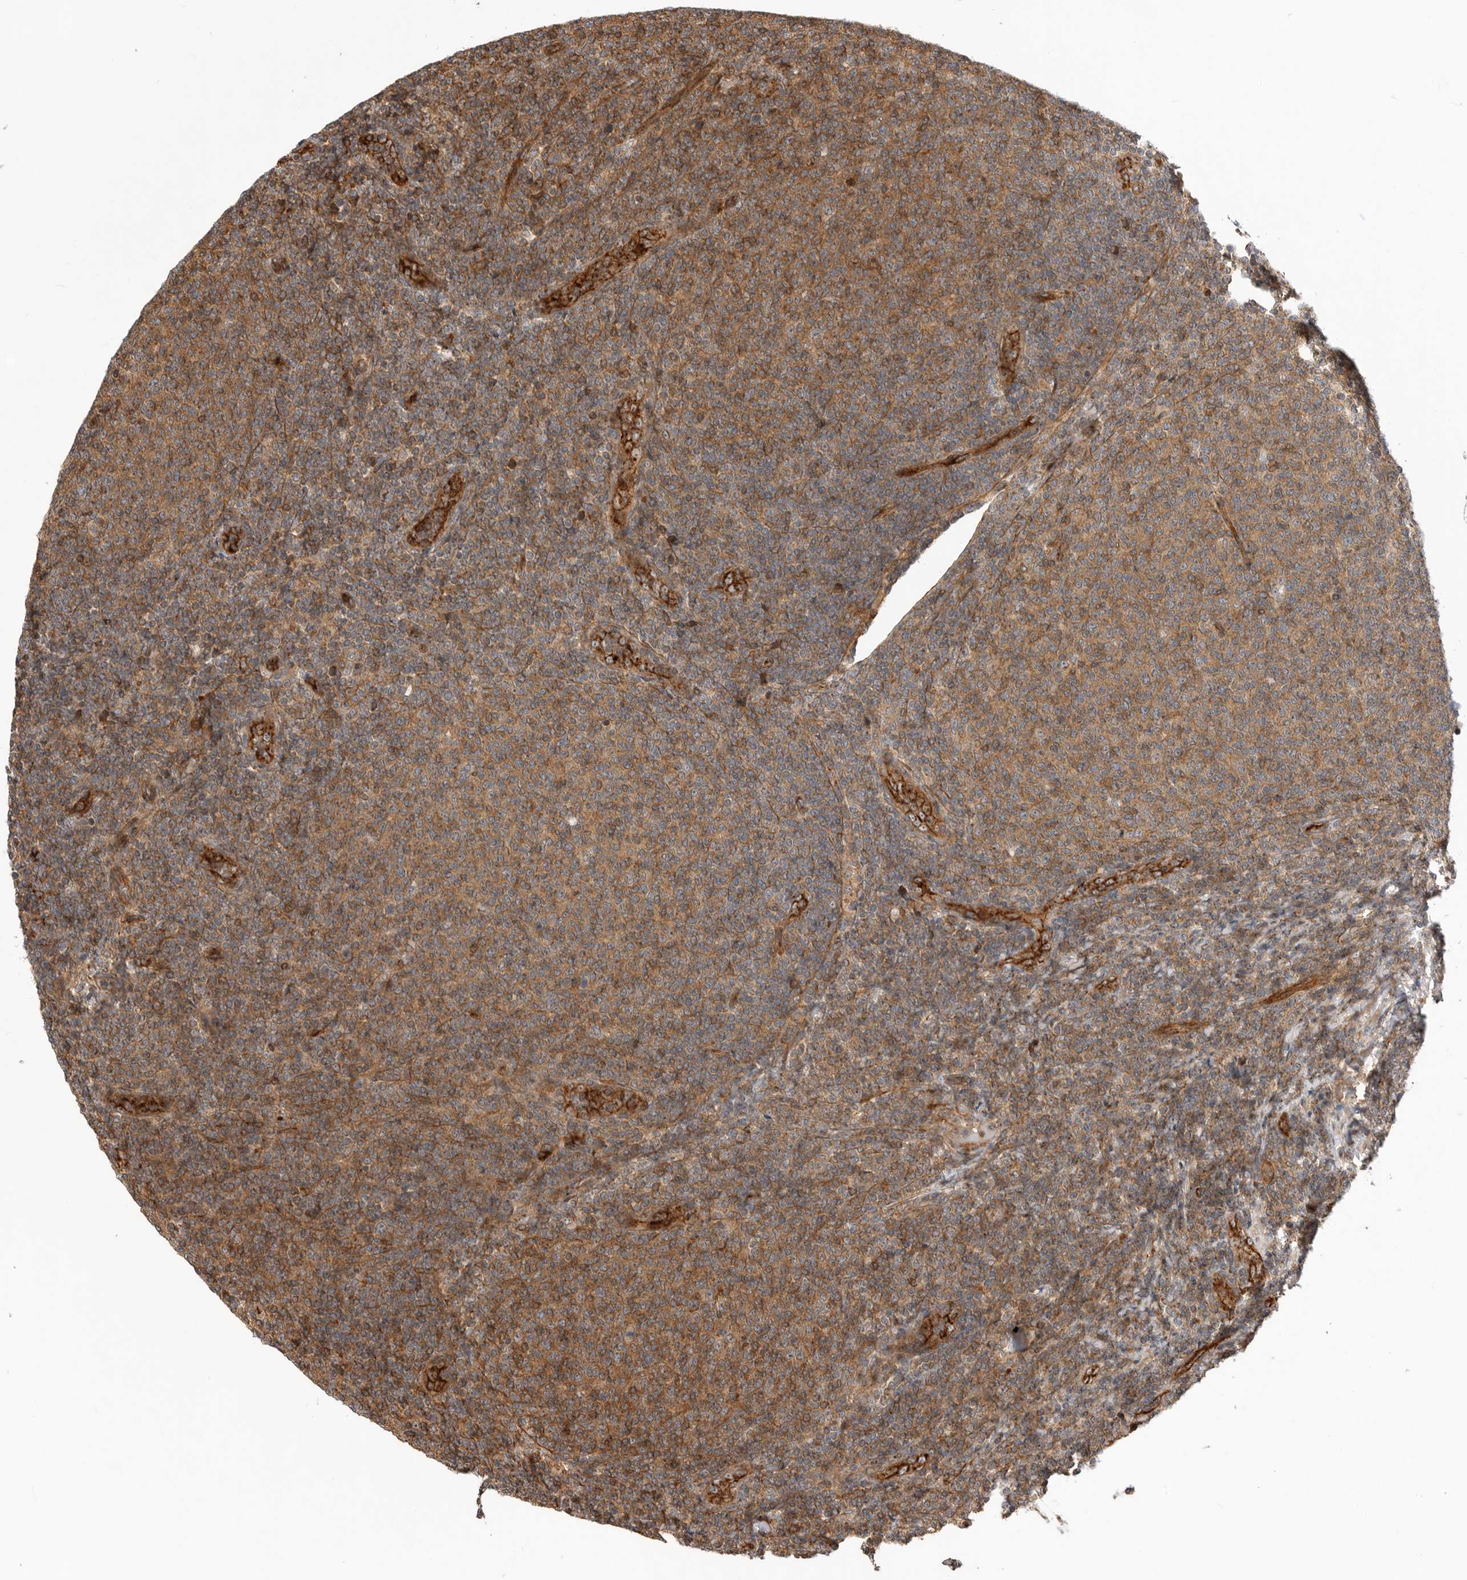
{"staining": {"intensity": "moderate", "quantity": ">75%", "location": "cytoplasmic/membranous"}, "tissue": "lymphoma", "cell_type": "Tumor cells", "image_type": "cancer", "snomed": [{"axis": "morphology", "description": "Malignant lymphoma, non-Hodgkin's type, Low grade"}, {"axis": "topography", "description": "Lymph node"}], "caption": "DAB (3,3'-diaminobenzidine) immunohistochemical staining of lymphoma reveals moderate cytoplasmic/membranous protein staining in about >75% of tumor cells. The staining is performed using DAB brown chromogen to label protein expression. The nuclei are counter-stained blue using hematoxylin.", "gene": "GPATCH2", "patient": {"sex": "male", "age": 66}}